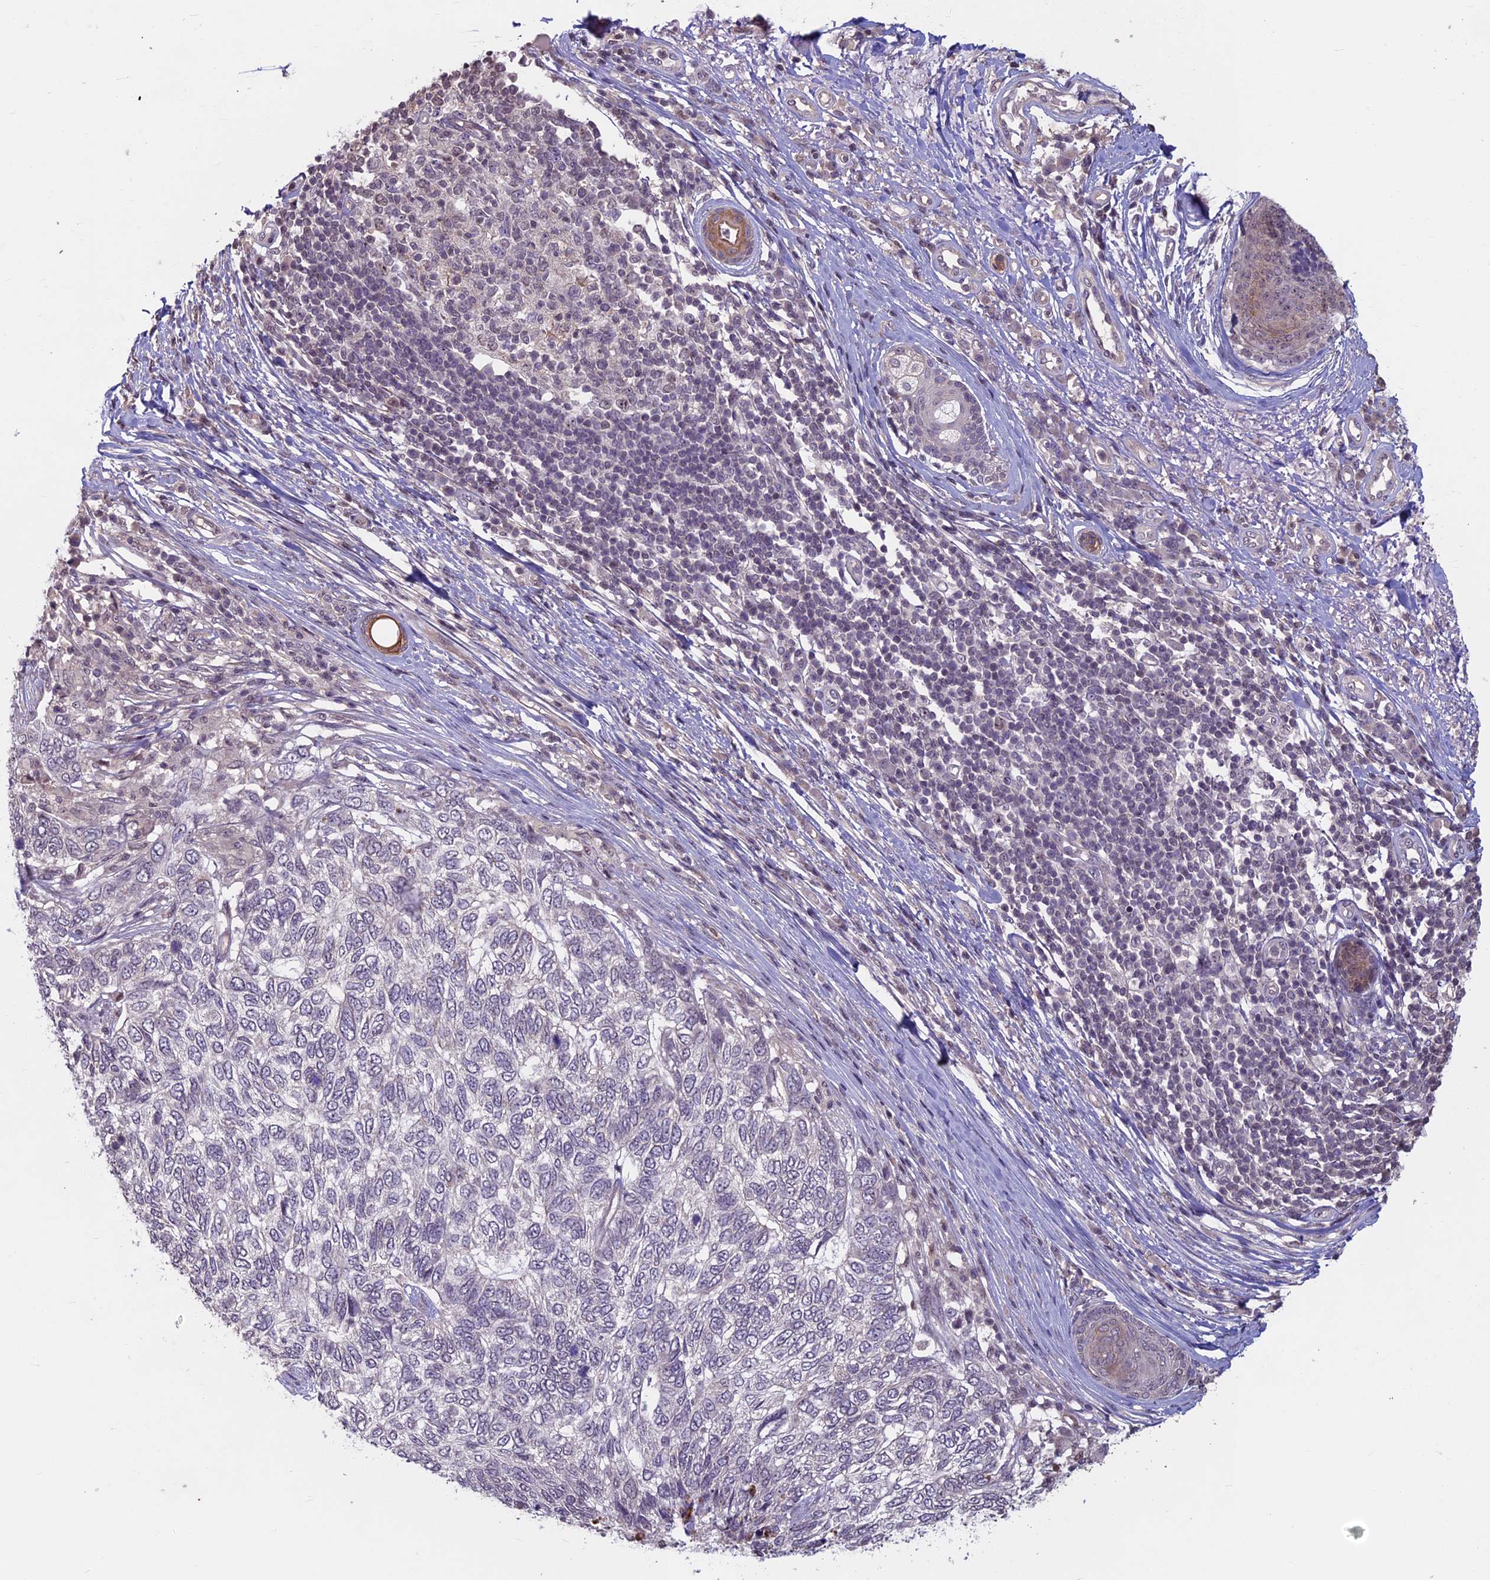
{"staining": {"intensity": "negative", "quantity": "none", "location": "none"}, "tissue": "skin cancer", "cell_type": "Tumor cells", "image_type": "cancer", "snomed": [{"axis": "morphology", "description": "Basal cell carcinoma"}, {"axis": "topography", "description": "Skin"}], "caption": "High power microscopy photomicrograph of an immunohistochemistry (IHC) histopathology image of skin basal cell carcinoma, revealing no significant expression in tumor cells.", "gene": "SPIRE1", "patient": {"sex": "female", "age": 65}}